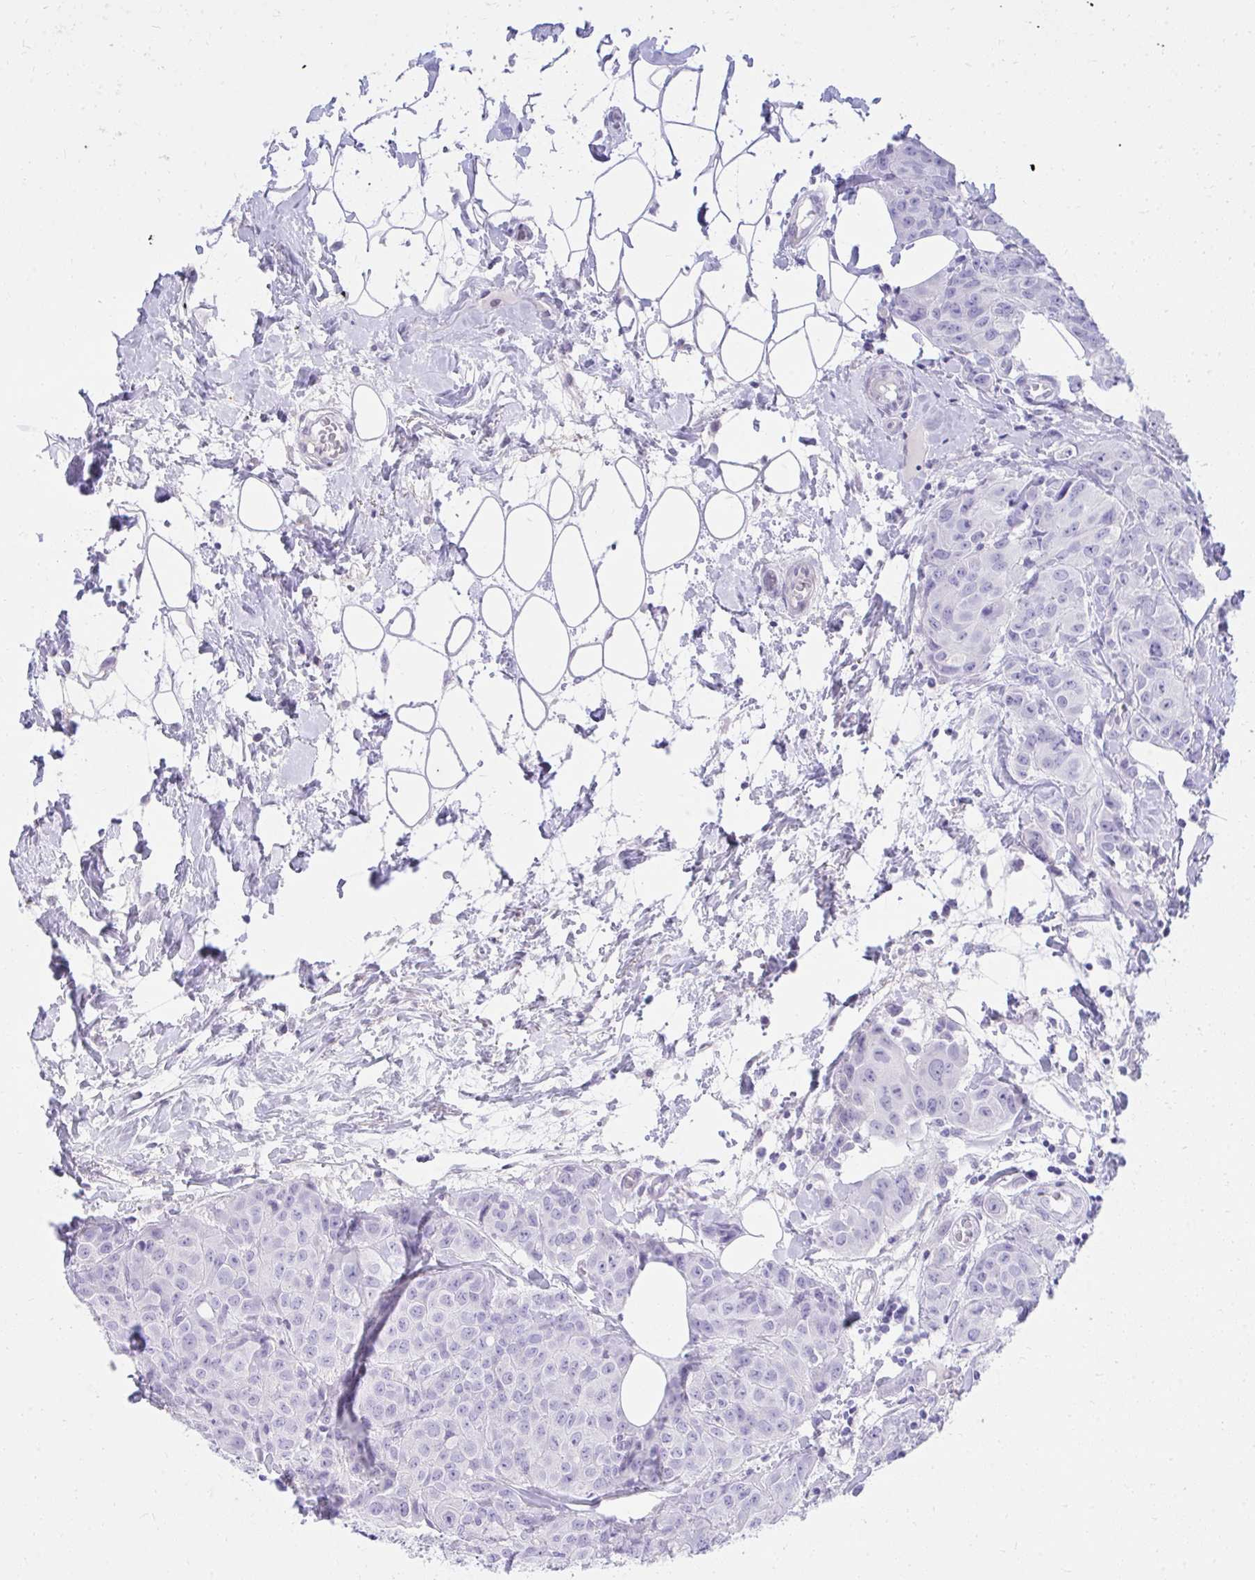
{"staining": {"intensity": "negative", "quantity": "none", "location": "none"}, "tissue": "breast cancer", "cell_type": "Tumor cells", "image_type": "cancer", "snomed": [{"axis": "morphology", "description": "Duct carcinoma"}, {"axis": "topography", "description": "Breast"}], "caption": "Tumor cells show no significant staining in breast cancer. (DAB immunohistochemistry with hematoxylin counter stain).", "gene": "KLK1", "patient": {"sex": "female", "age": 43}}